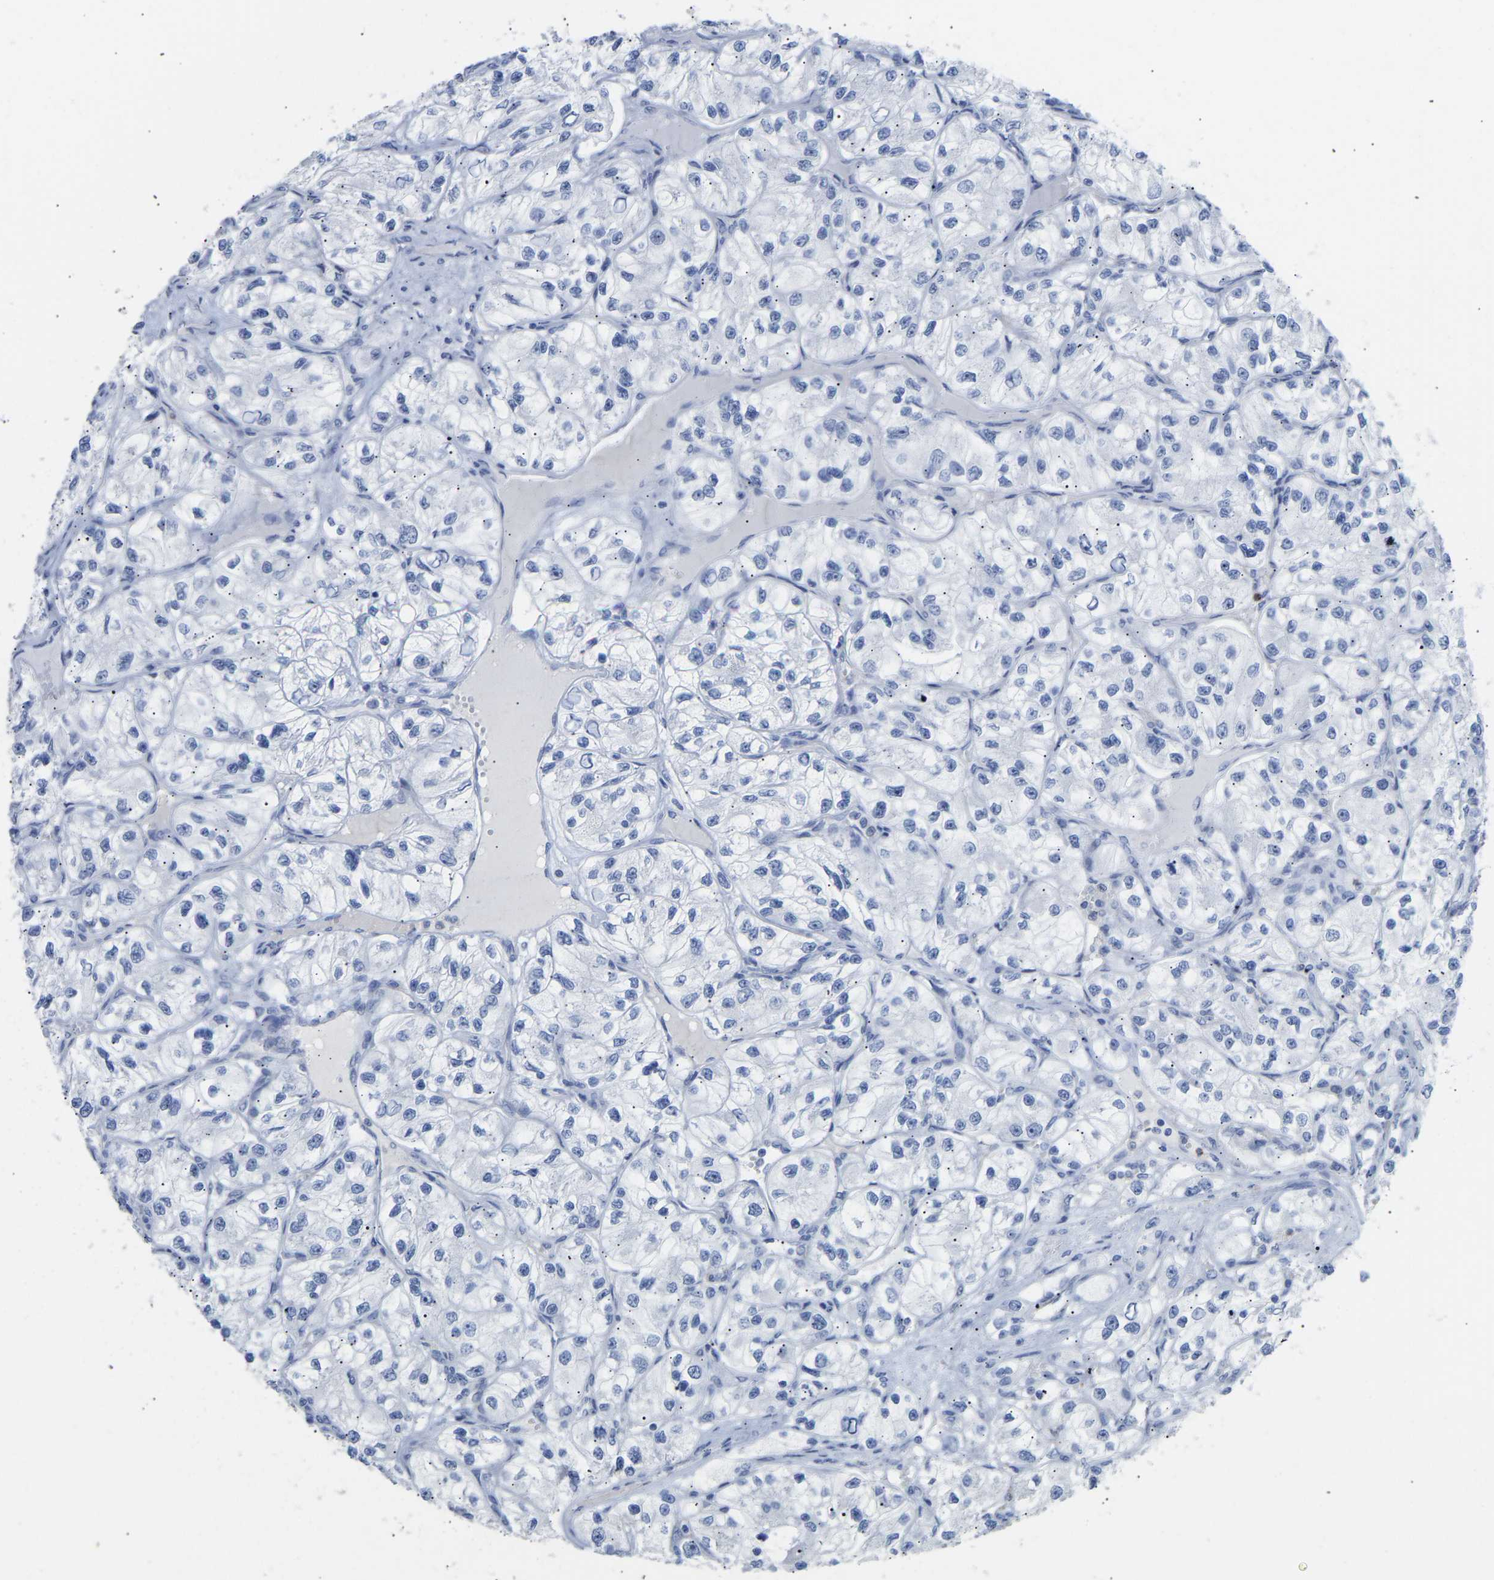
{"staining": {"intensity": "negative", "quantity": "none", "location": "none"}, "tissue": "renal cancer", "cell_type": "Tumor cells", "image_type": "cancer", "snomed": [{"axis": "morphology", "description": "Adenocarcinoma, NOS"}, {"axis": "topography", "description": "Kidney"}], "caption": "IHC micrograph of adenocarcinoma (renal) stained for a protein (brown), which displays no expression in tumor cells. (Stains: DAB (3,3'-diaminobenzidine) immunohistochemistry (IHC) with hematoxylin counter stain, Microscopy: brightfield microscopy at high magnification).", "gene": "AMPH", "patient": {"sex": "female", "age": 57}}